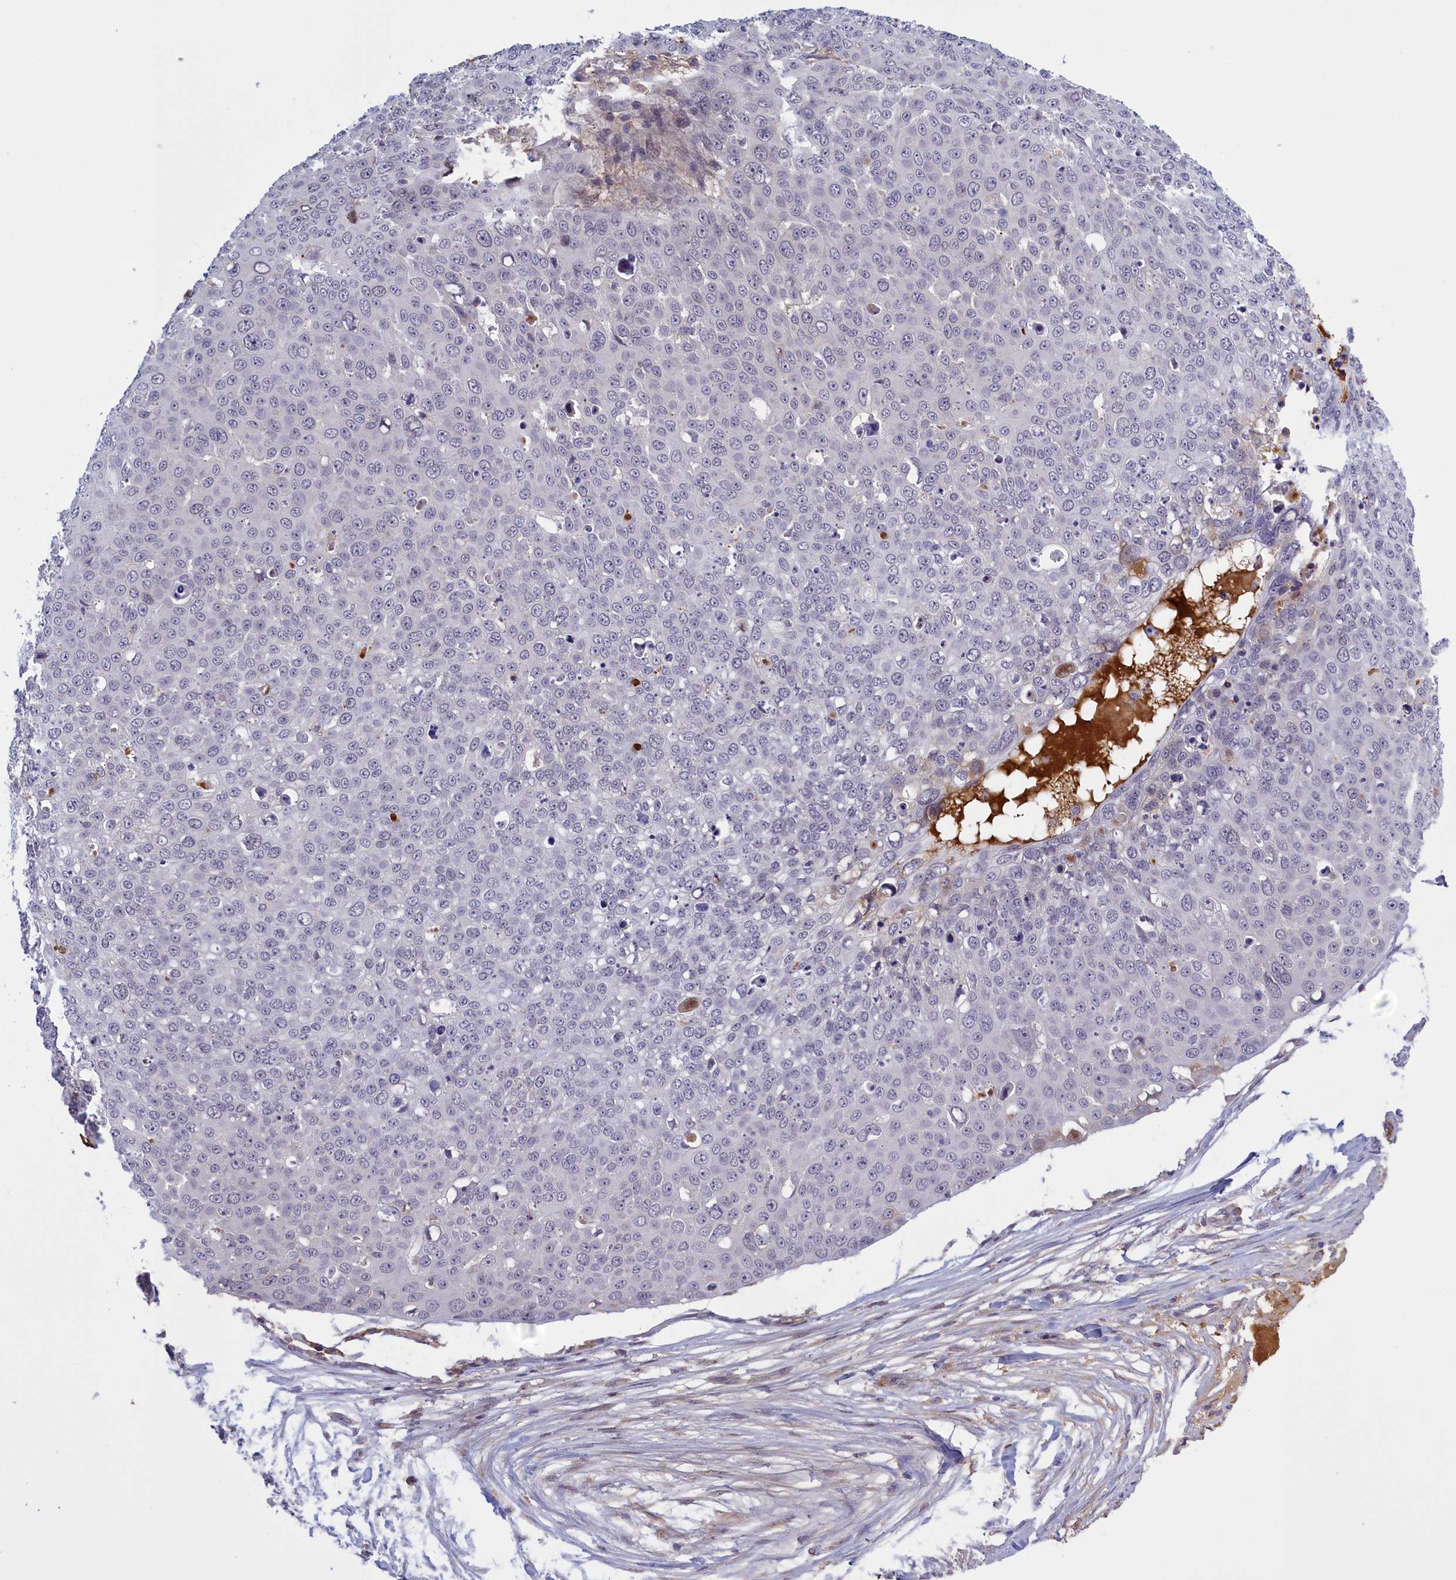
{"staining": {"intensity": "negative", "quantity": "none", "location": "none"}, "tissue": "skin cancer", "cell_type": "Tumor cells", "image_type": "cancer", "snomed": [{"axis": "morphology", "description": "Squamous cell carcinoma, NOS"}, {"axis": "topography", "description": "Skin"}], "caption": "There is no significant expression in tumor cells of squamous cell carcinoma (skin).", "gene": "RRAD", "patient": {"sex": "male", "age": 71}}